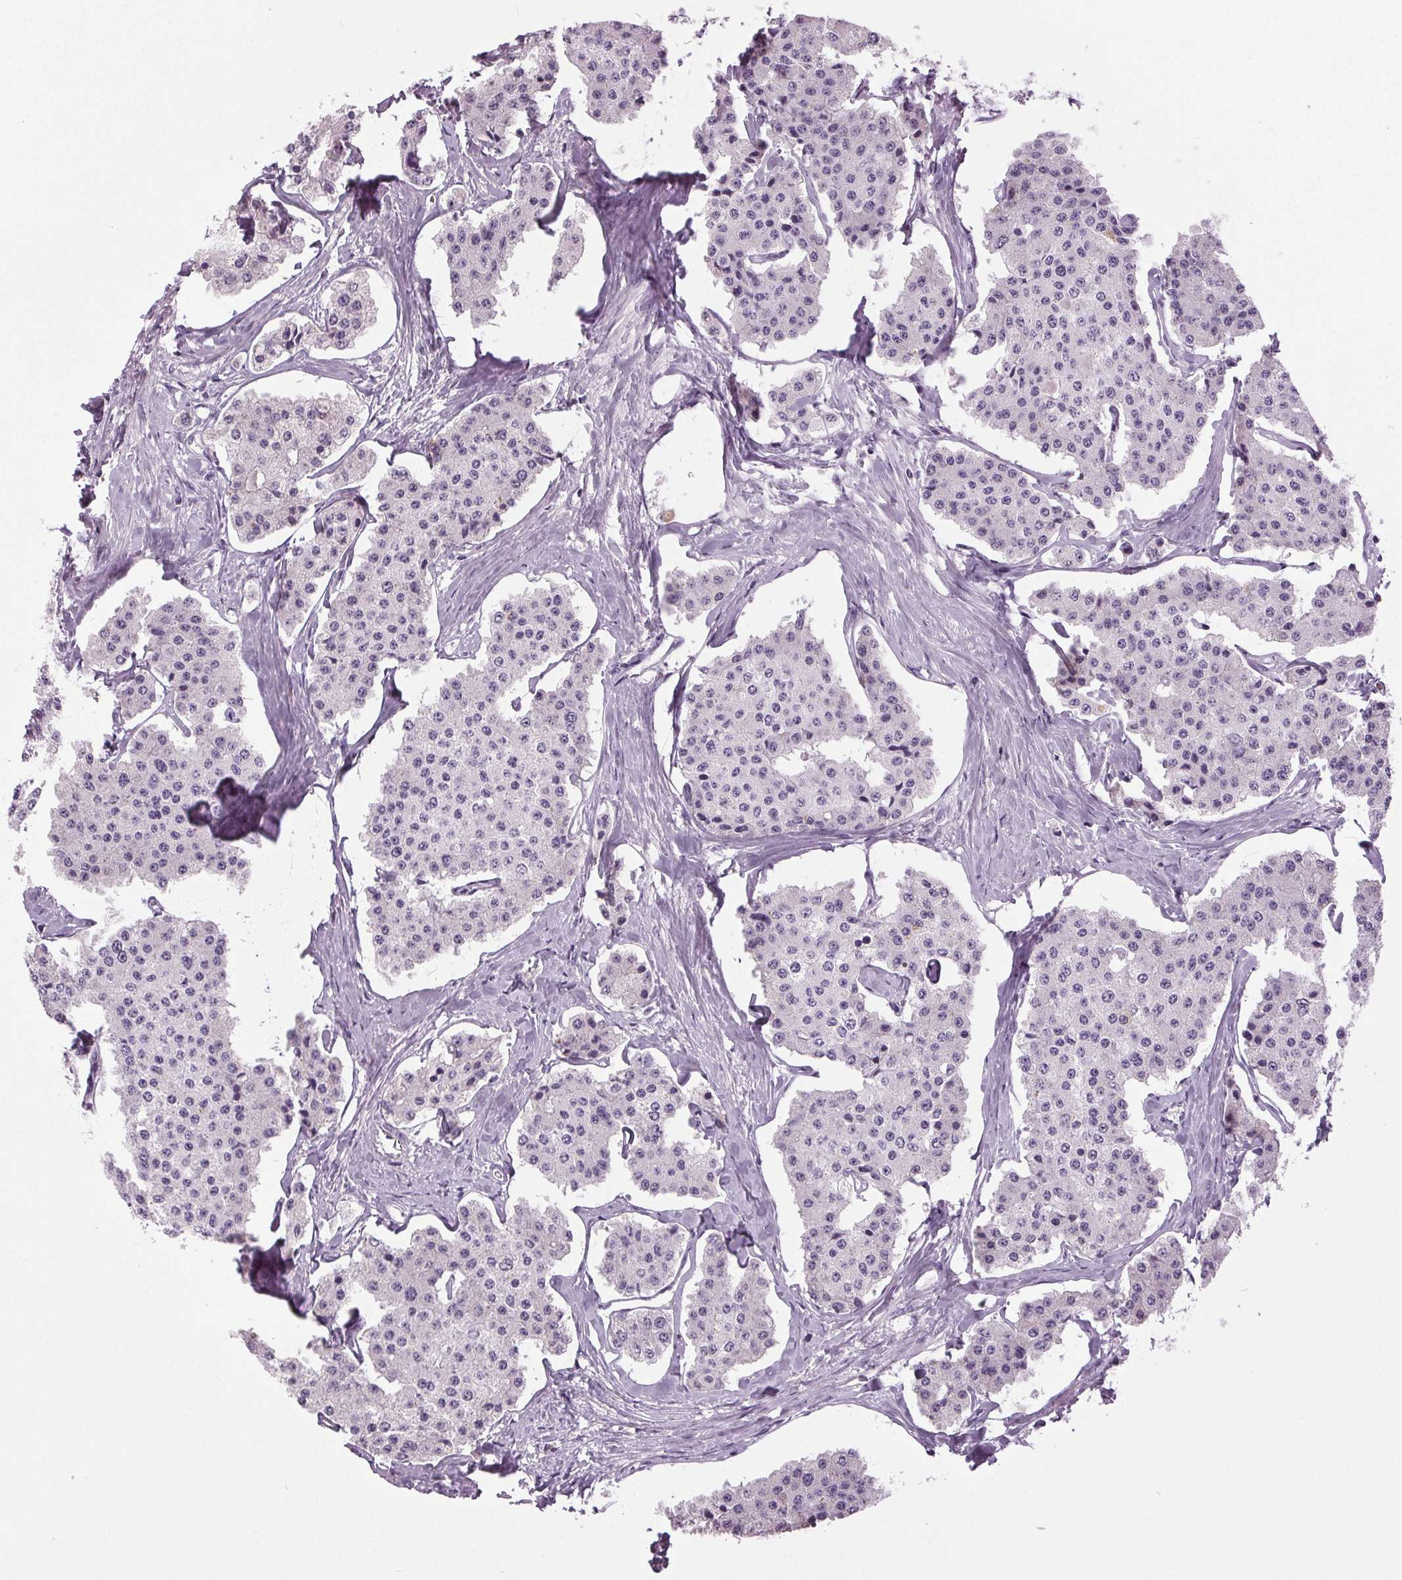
{"staining": {"intensity": "negative", "quantity": "none", "location": "none"}, "tissue": "carcinoid", "cell_type": "Tumor cells", "image_type": "cancer", "snomed": [{"axis": "morphology", "description": "Carcinoid, malignant, NOS"}, {"axis": "topography", "description": "Small intestine"}], "caption": "IHC of malignant carcinoid displays no expression in tumor cells. (DAB (3,3'-diaminobenzidine) IHC, high magnification).", "gene": "DNAH12", "patient": {"sex": "female", "age": 65}}